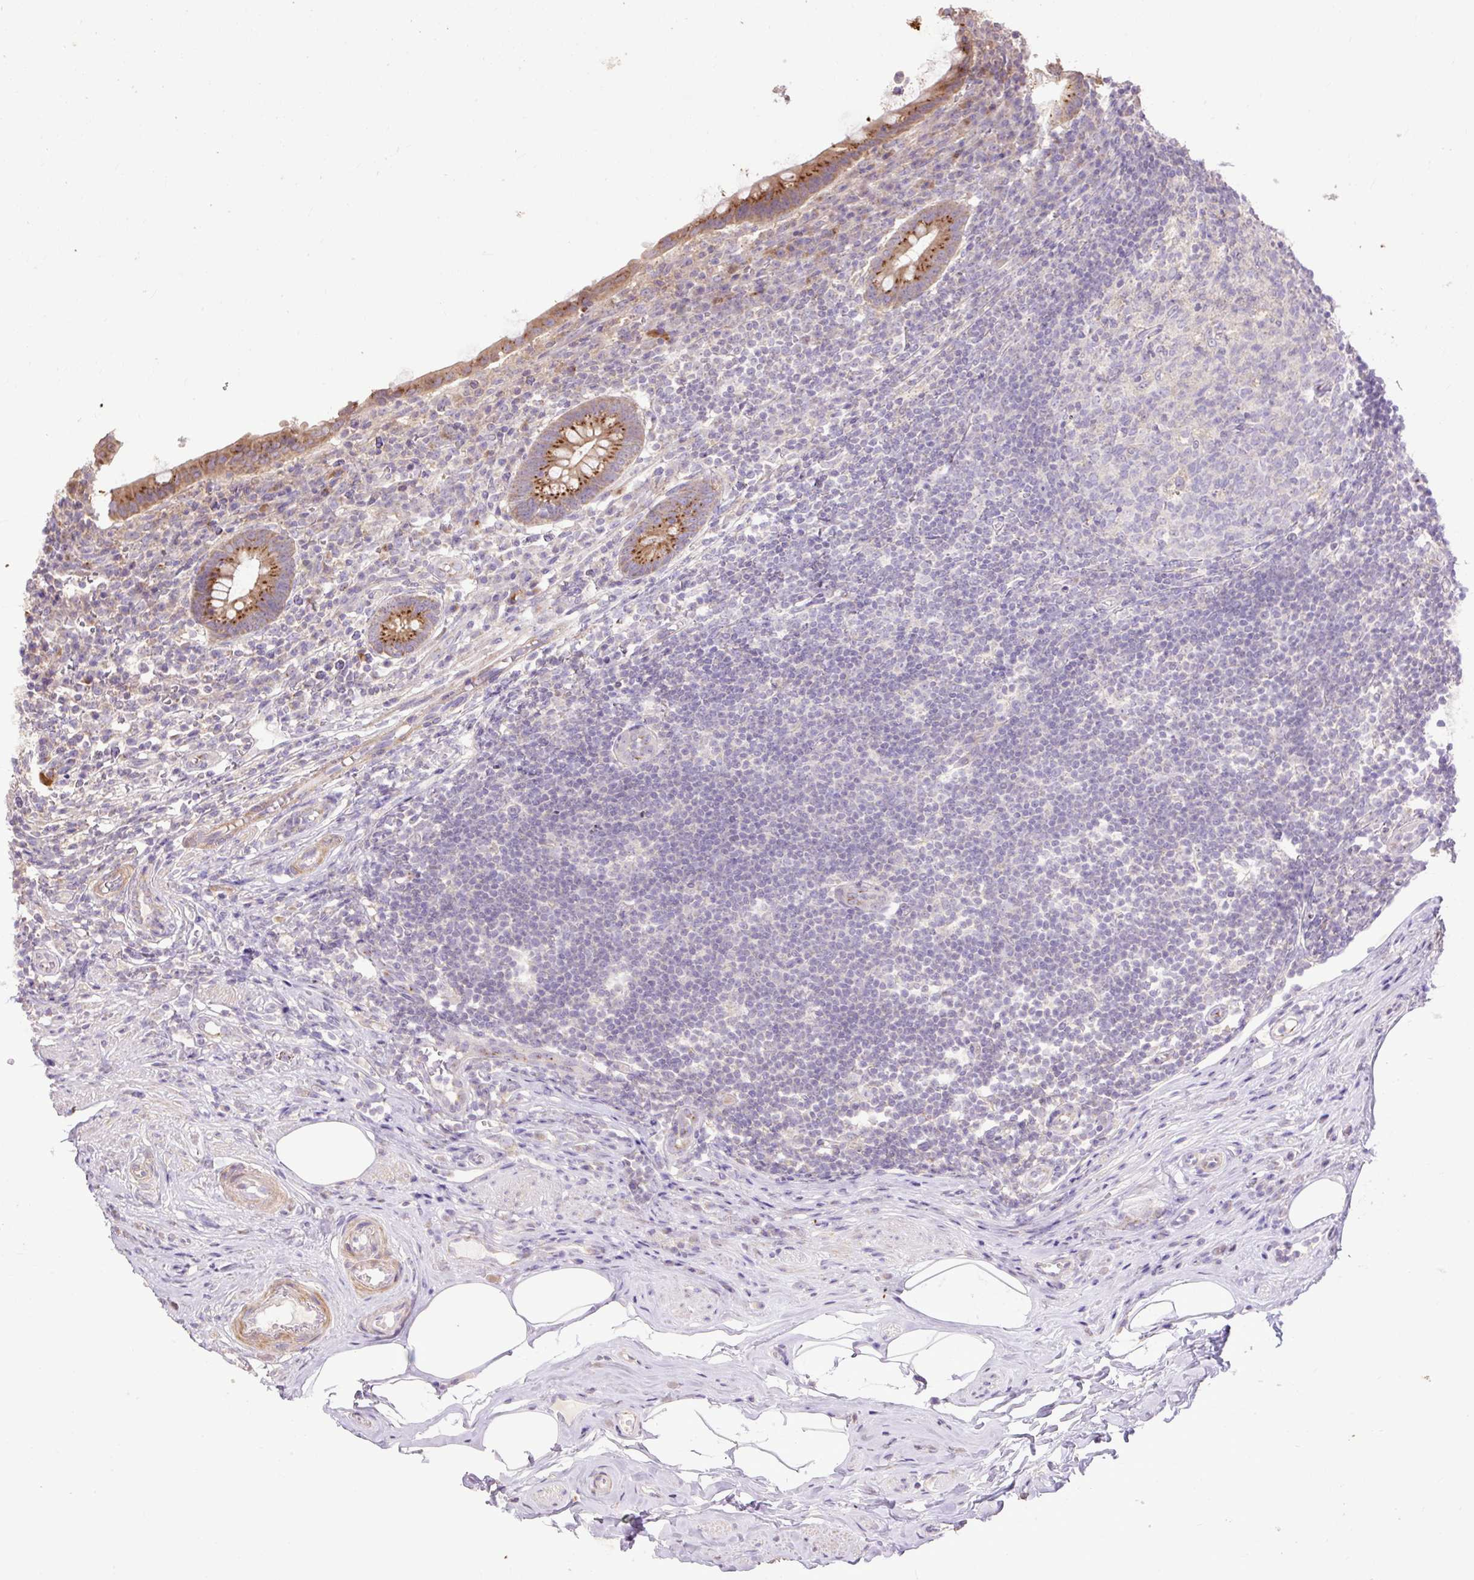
{"staining": {"intensity": "strong", "quantity": ">75%", "location": "cytoplasmic/membranous"}, "tissue": "appendix", "cell_type": "Glandular cells", "image_type": "normal", "snomed": [{"axis": "morphology", "description": "Normal tissue, NOS"}, {"axis": "topography", "description": "Appendix"}], "caption": "Brown immunohistochemical staining in benign human appendix displays strong cytoplasmic/membranous positivity in about >75% of glandular cells. The staining was performed using DAB (3,3'-diaminobenzidine), with brown indicating positive protein expression. Nuclei are stained blue with hematoxylin.", "gene": "ABR", "patient": {"sex": "female", "age": 56}}